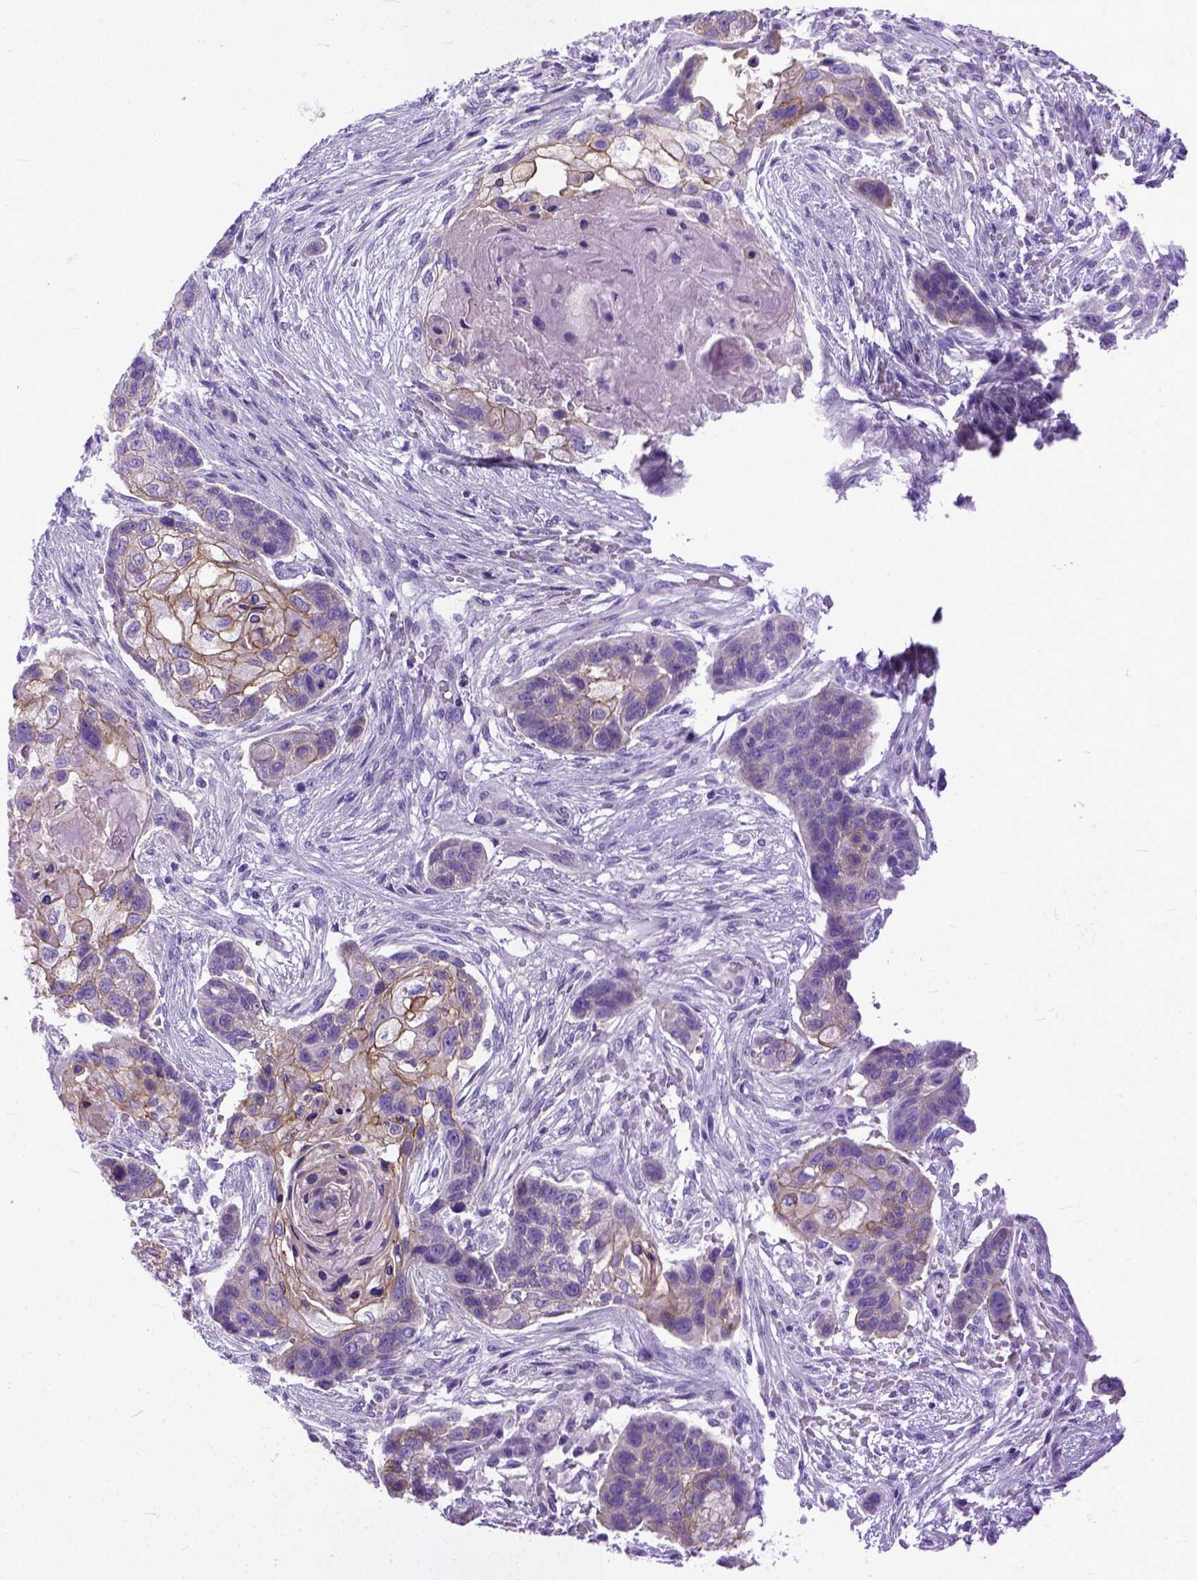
{"staining": {"intensity": "moderate", "quantity": "25%-75%", "location": "cytoplasmic/membranous"}, "tissue": "lung cancer", "cell_type": "Tumor cells", "image_type": "cancer", "snomed": [{"axis": "morphology", "description": "Squamous cell carcinoma, NOS"}, {"axis": "topography", "description": "Lung"}], "caption": "A photomicrograph showing moderate cytoplasmic/membranous staining in about 25%-75% of tumor cells in lung cancer, as visualized by brown immunohistochemical staining.", "gene": "PPL", "patient": {"sex": "male", "age": 69}}